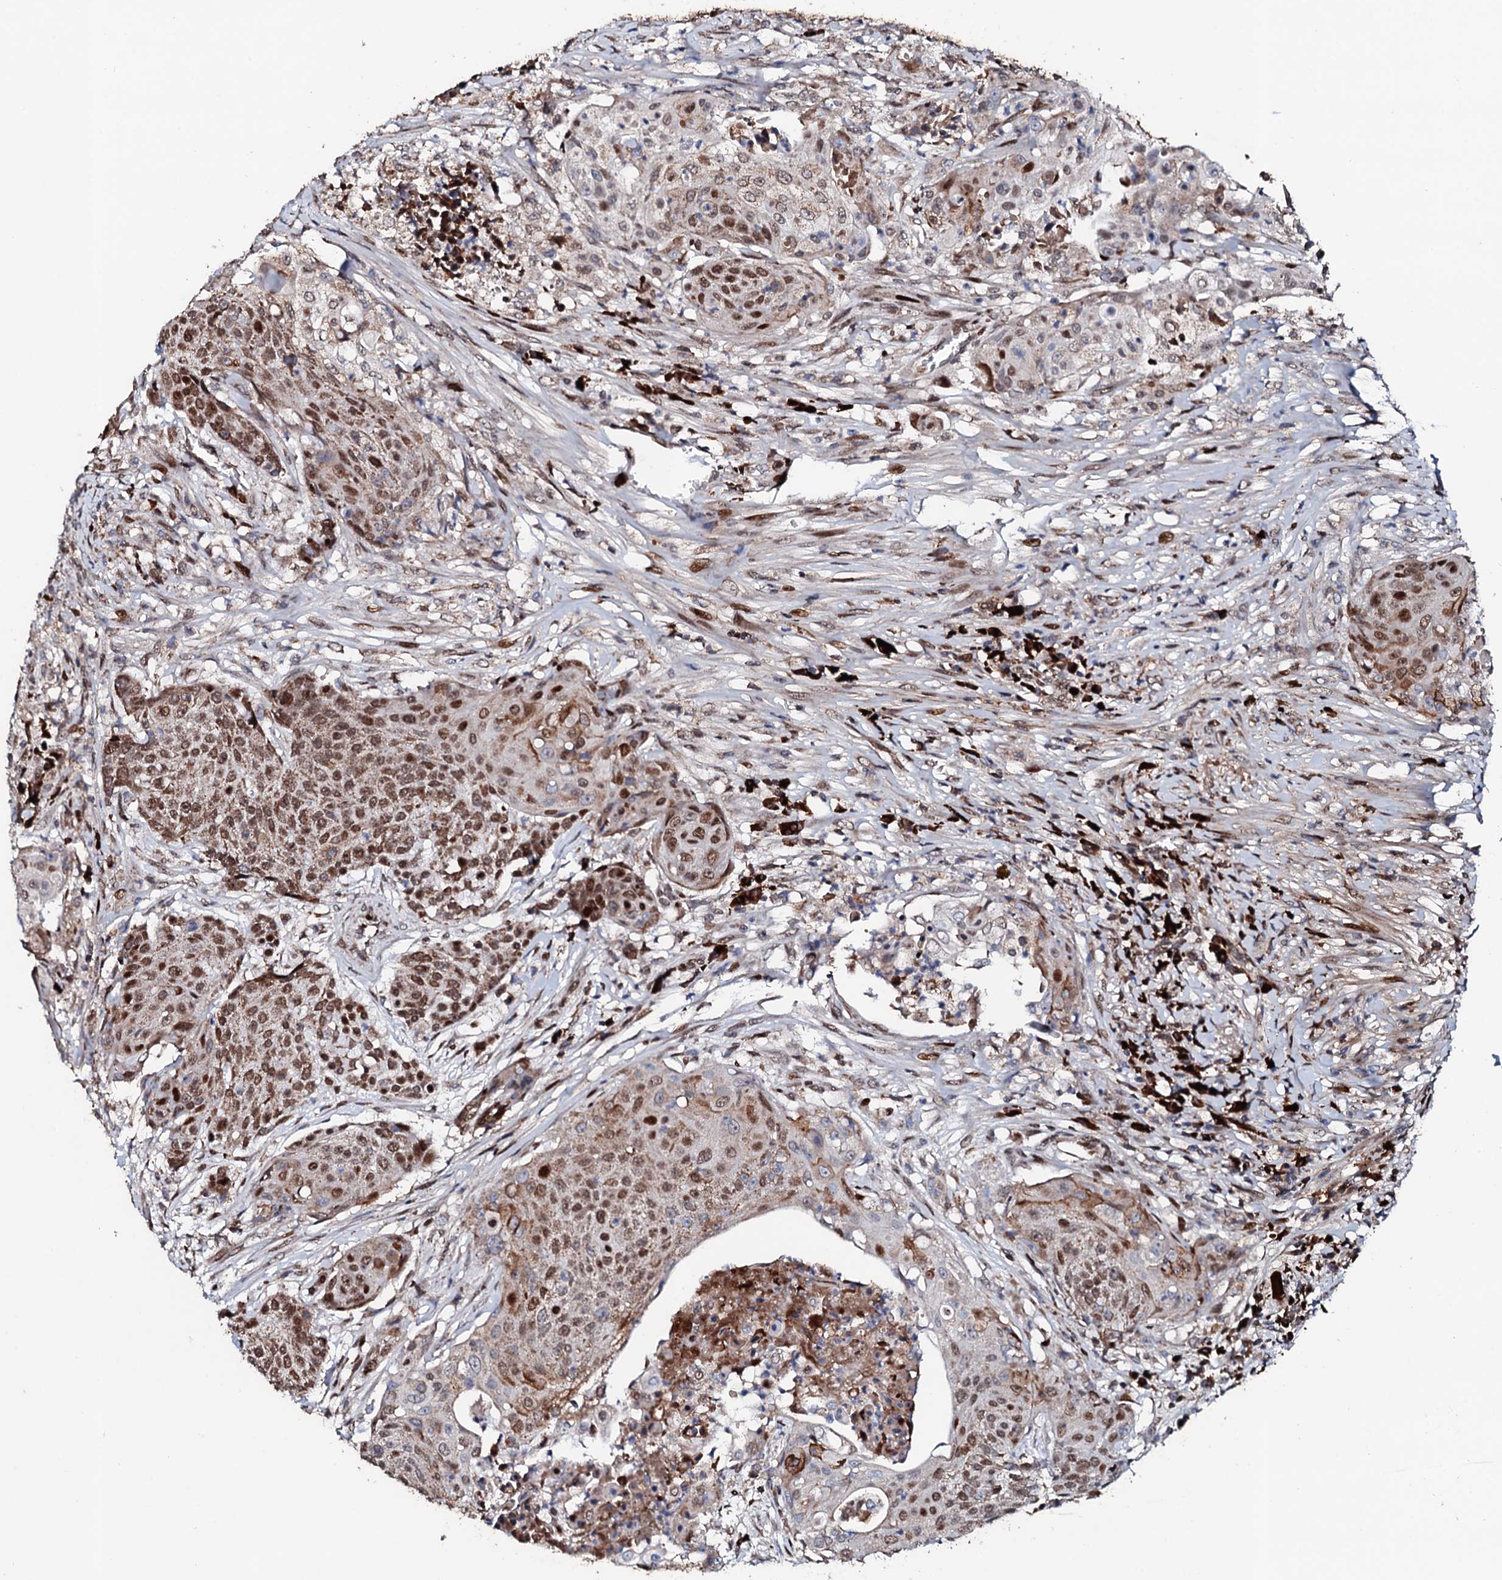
{"staining": {"intensity": "moderate", "quantity": ">75%", "location": "cytoplasmic/membranous,nuclear"}, "tissue": "urothelial cancer", "cell_type": "Tumor cells", "image_type": "cancer", "snomed": [{"axis": "morphology", "description": "Urothelial carcinoma, High grade"}, {"axis": "topography", "description": "Urinary bladder"}], "caption": "A brown stain shows moderate cytoplasmic/membranous and nuclear positivity of a protein in human urothelial carcinoma (high-grade) tumor cells.", "gene": "KIF18A", "patient": {"sex": "female", "age": 63}}